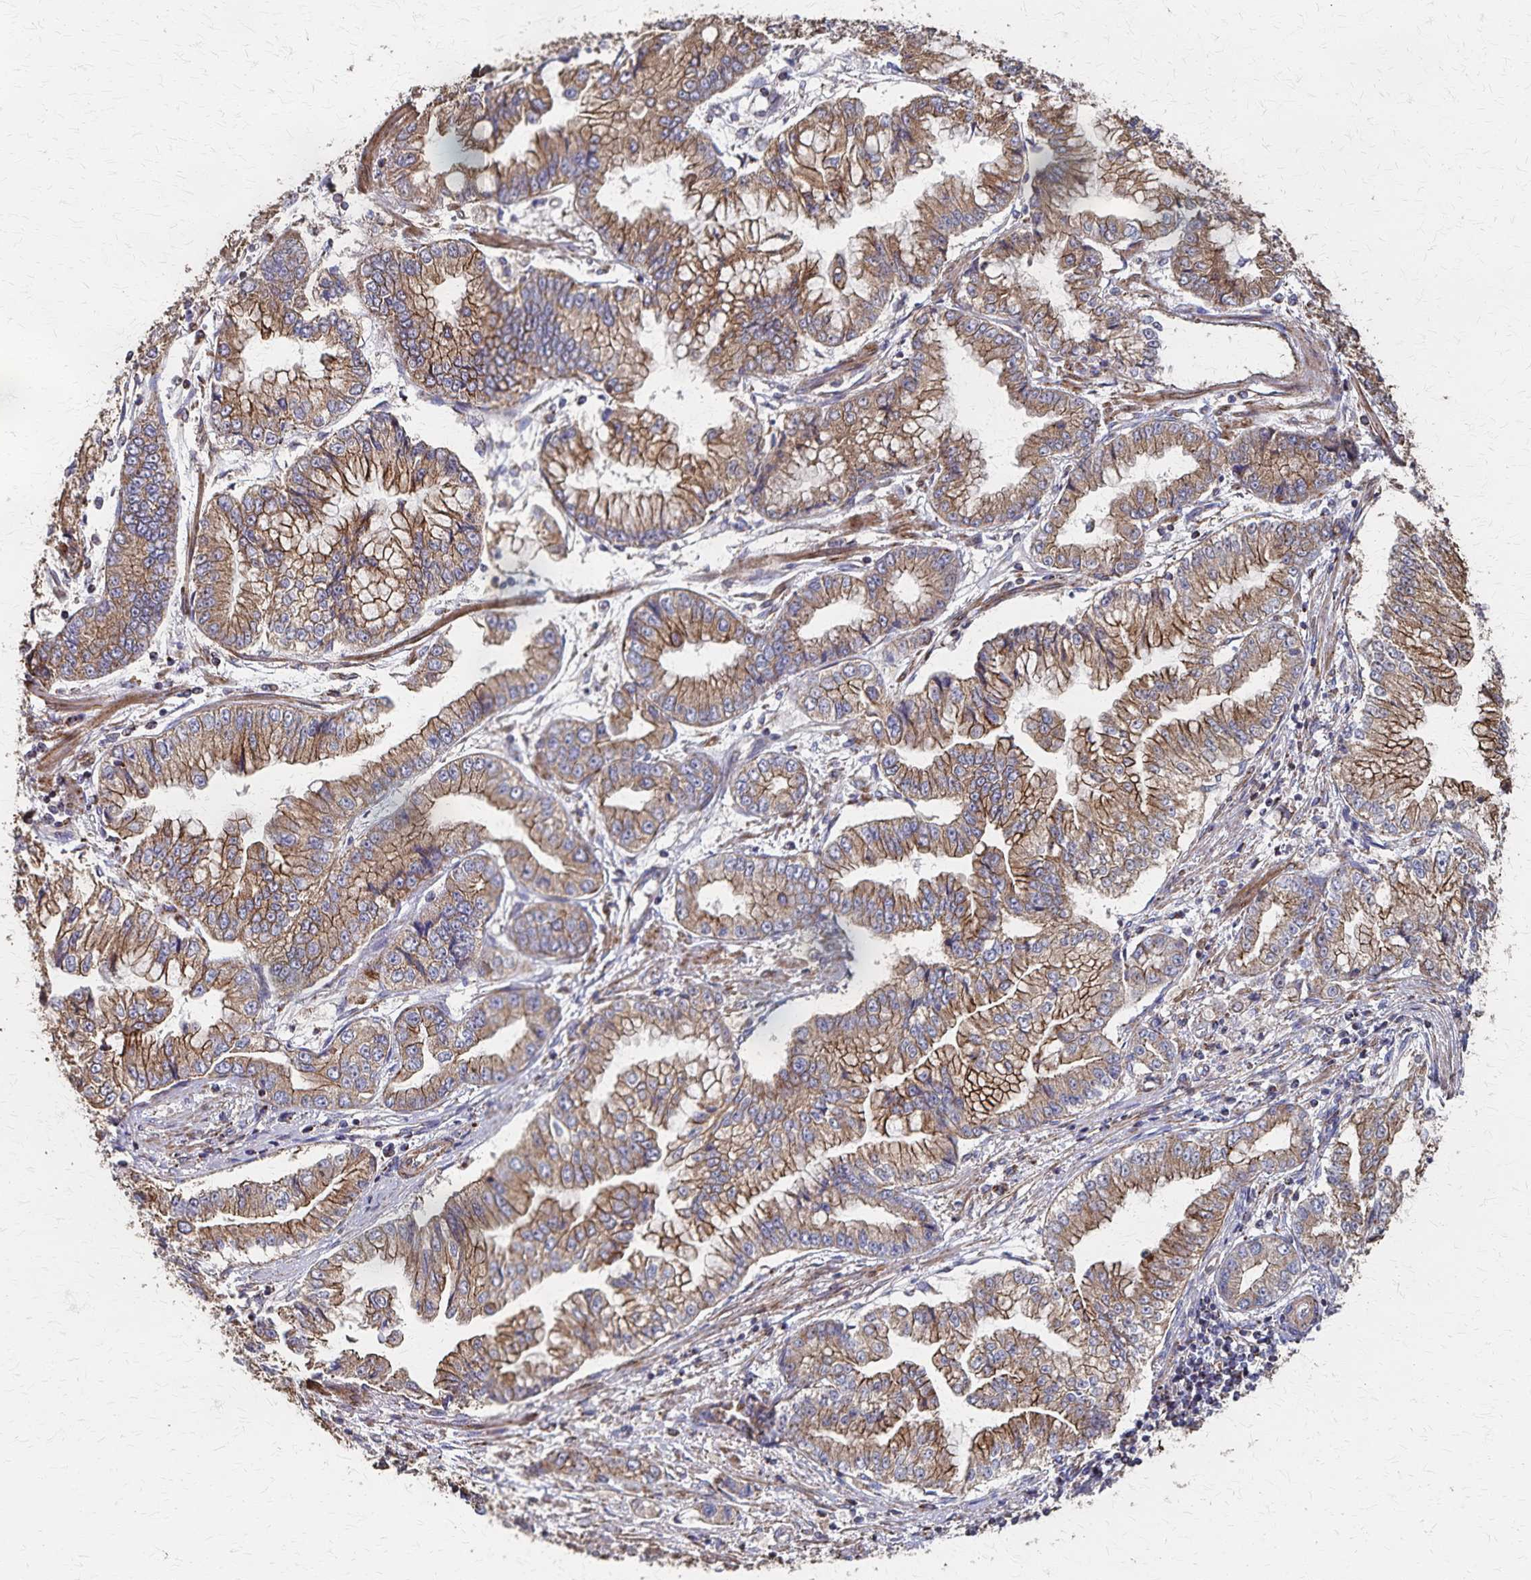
{"staining": {"intensity": "moderate", "quantity": ">75%", "location": "cytoplasmic/membranous"}, "tissue": "stomach cancer", "cell_type": "Tumor cells", "image_type": "cancer", "snomed": [{"axis": "morphology", "description": "Adenocarcinoma, NOS"}, {"axis": "topography", "description": "Stomach, upper"}], "caption": "Stomach adenocarcinoma tissue shows moderate cytoplasmic/membranous staining in approximately >75% of tumor cells, visualized by immunohistochemistry.", "gene": "PGAP2", "patient": {"sex": "female", "age": 74}}